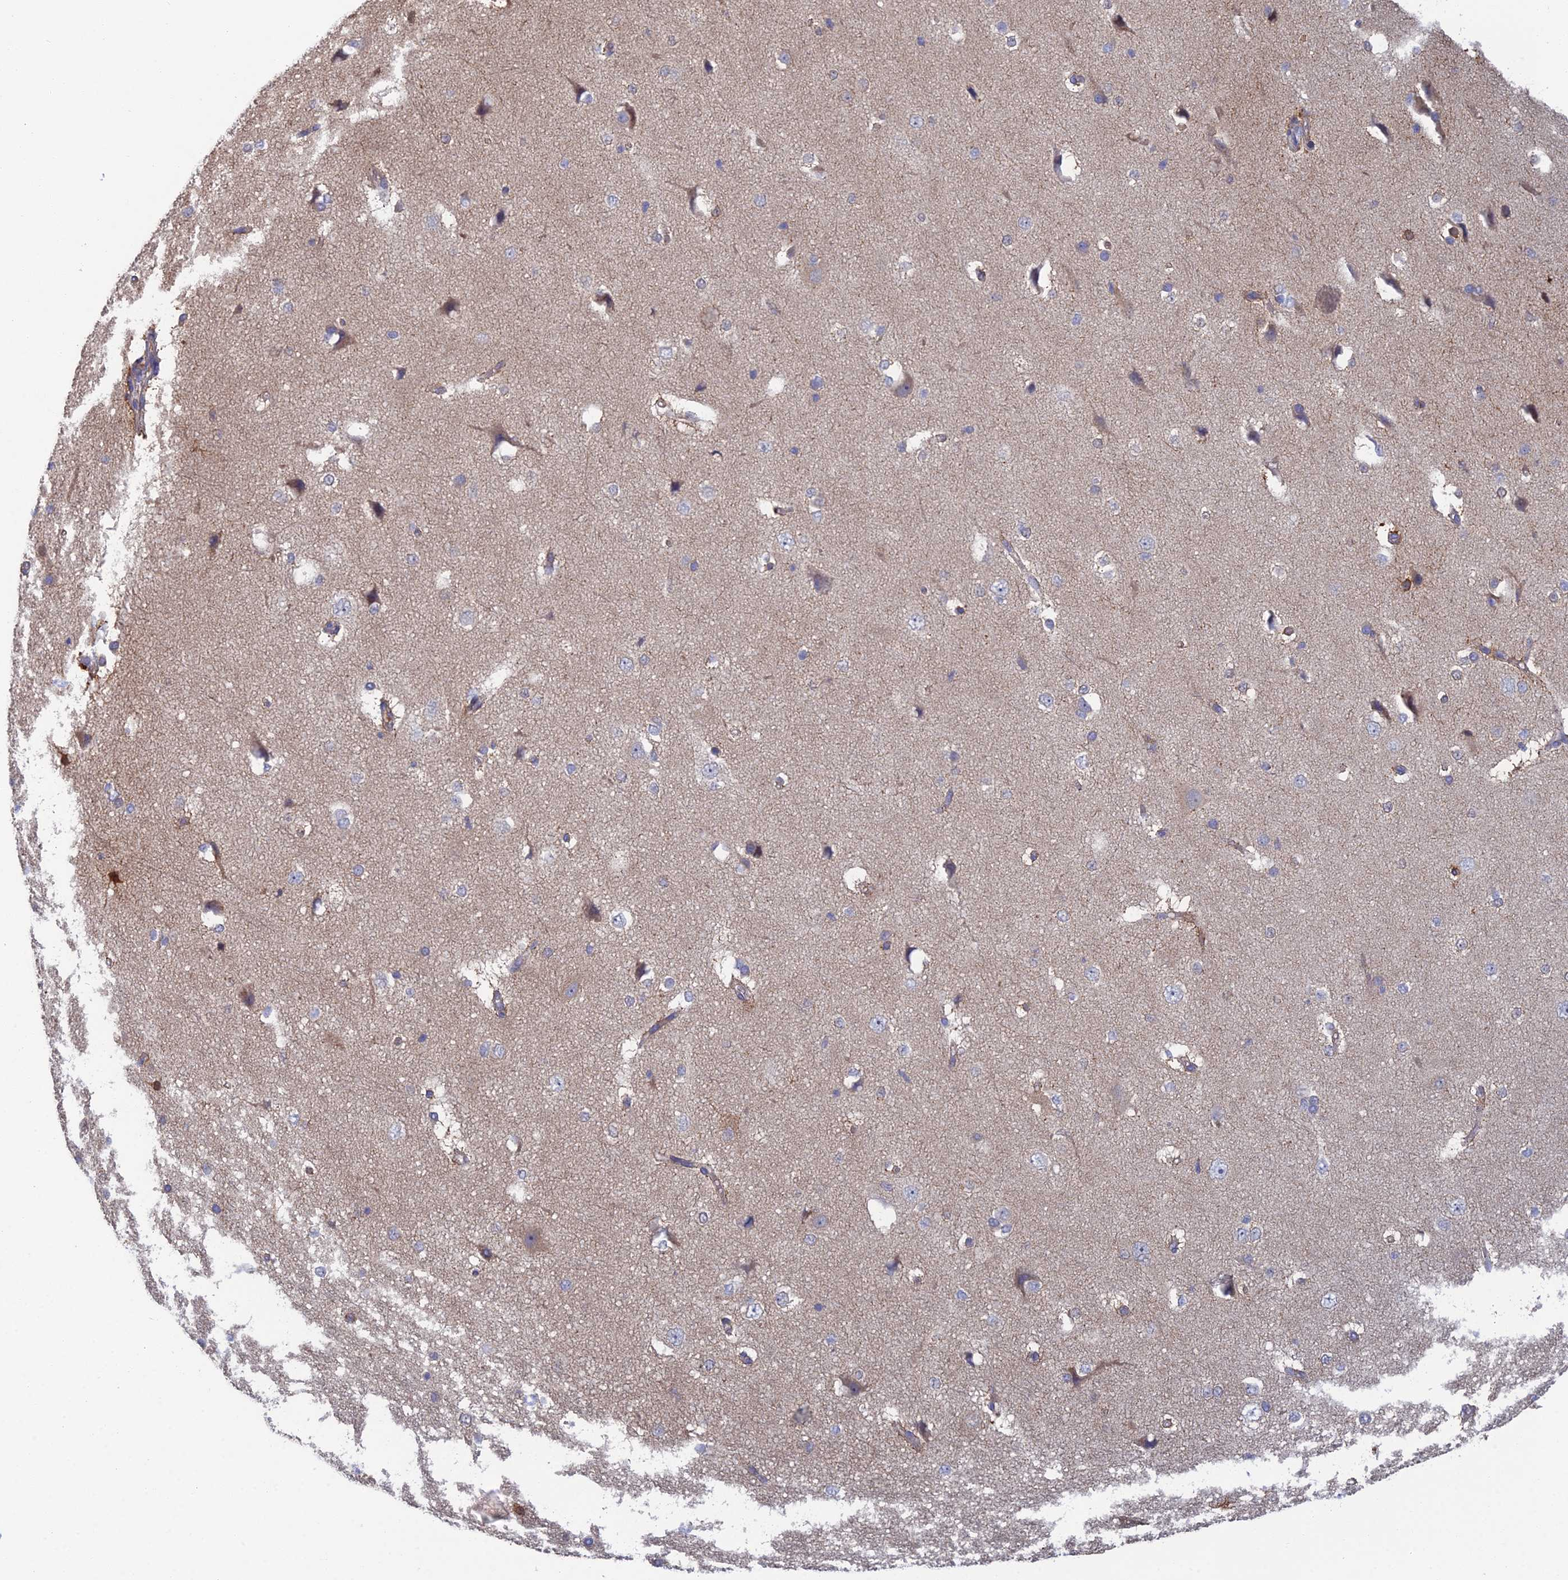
{"staining": {"intensity": "negative", "quantity": "none", "location": "none"}, "tissue": "cerebral cortex", "cell_type": "Endothelial cells", "image_type": "normal", "snomed": [{"axis": "morphology", "description": "Normal tissue, NOS"}, {"axis": "morphology", "description": "Developmental malformation"}, {"axis": "topography", "description": "Cerebral cortex"}], "caption": "This is an IHC histopathology image of normal cerebral cortex. There is no positivity in endothelial cells.", "gene": "ARL16", "patient": {"sex": "female", "age": 30}}